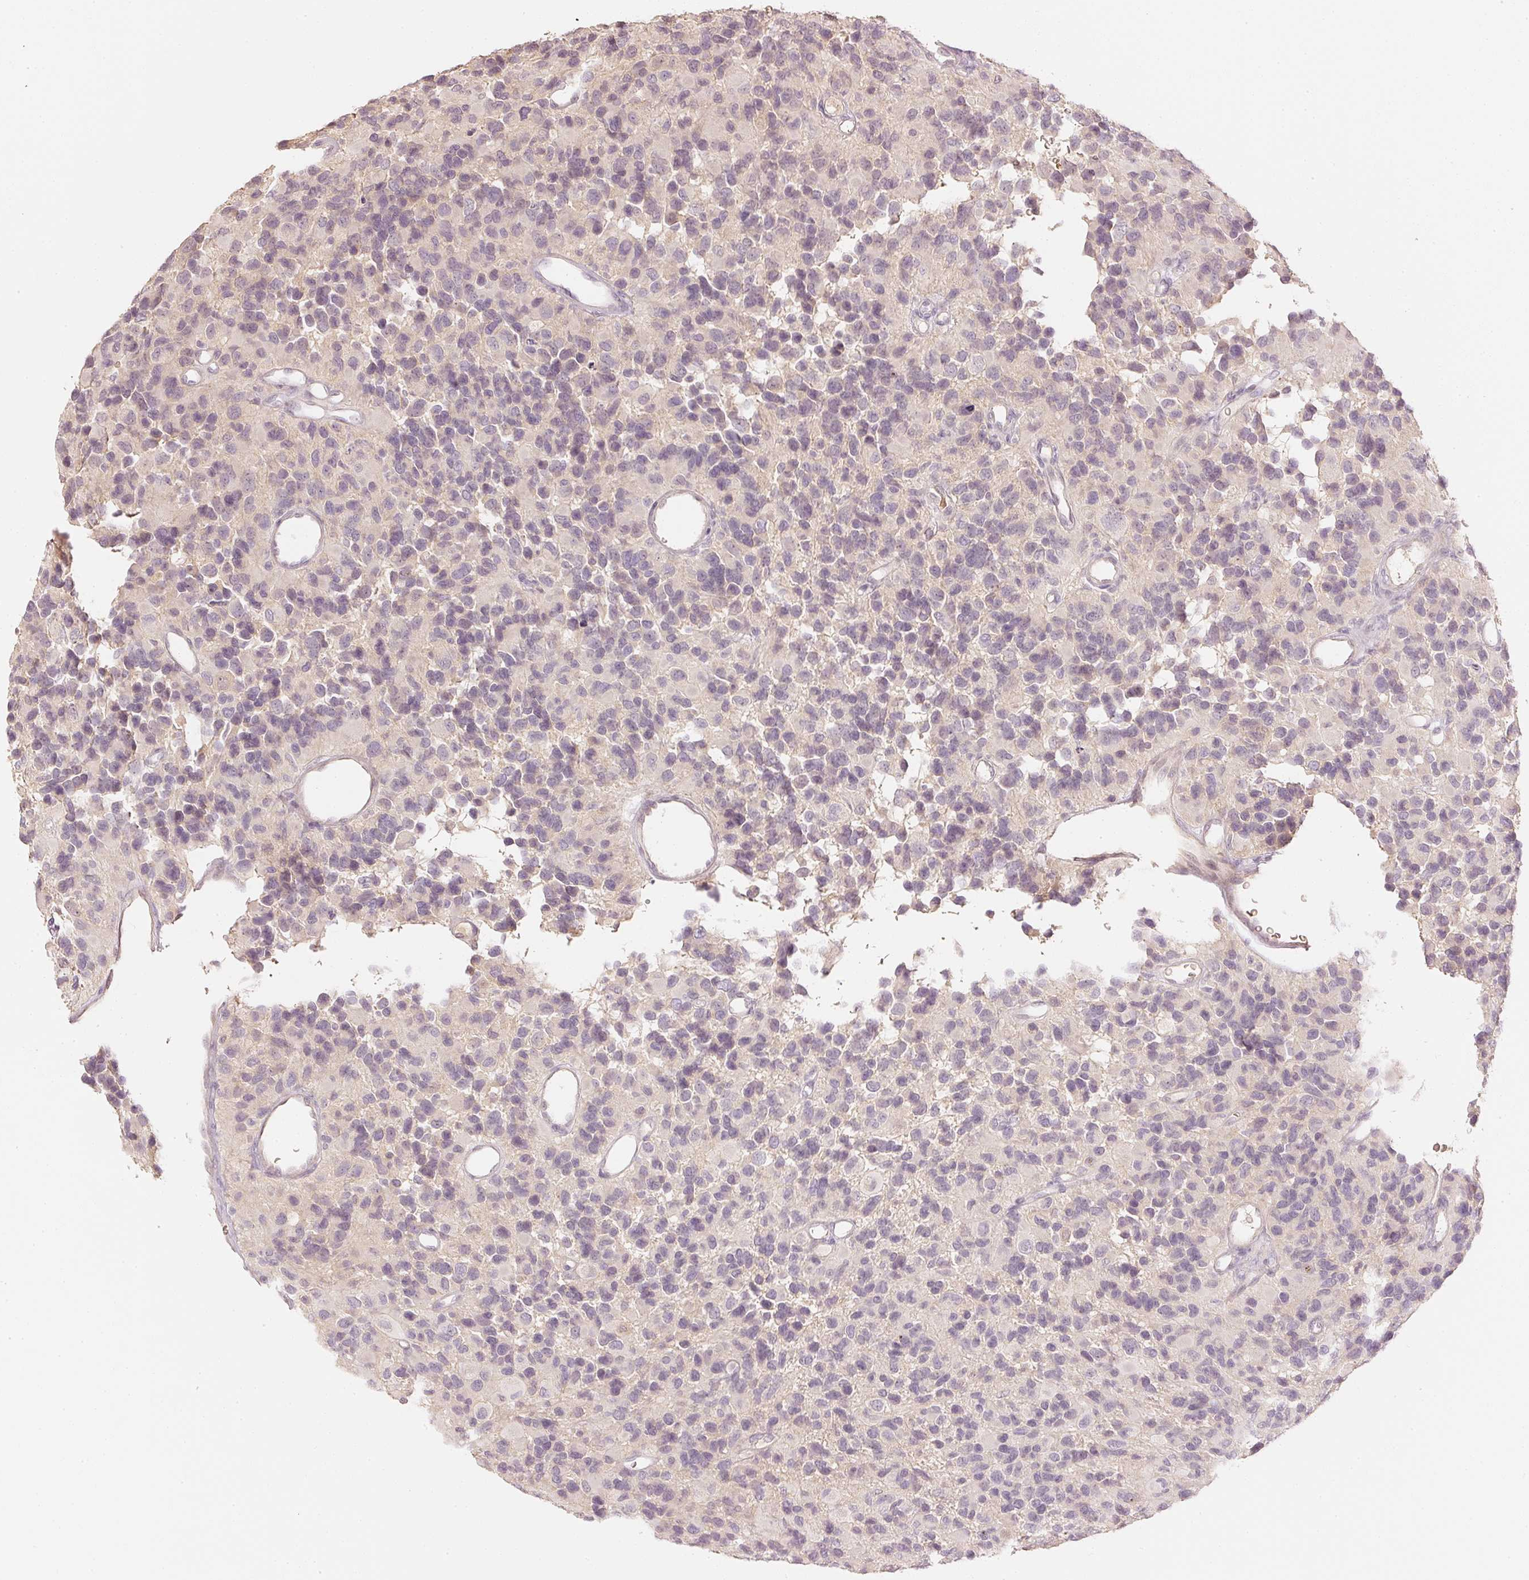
{"staining": {"intensity": "weak", "quantity": "<25%", "location": "cytoplasmic/membranous,nuclear"}, "tissue": "glioma", "cell_type": "Tumor cells", "image_type": "cancer", "snomed": [{"axis": "morphology", "description": "Glioma, malignant, High grade"}, {"axis": "topography", "description": "Brain"}], "caption": "This is a histopathology image of IHC staining of high-grade glioma (malignant), which shows no expression in tumor cells.", "gene": "GZMA", "patient": {"sex": "male", "age": 77}}